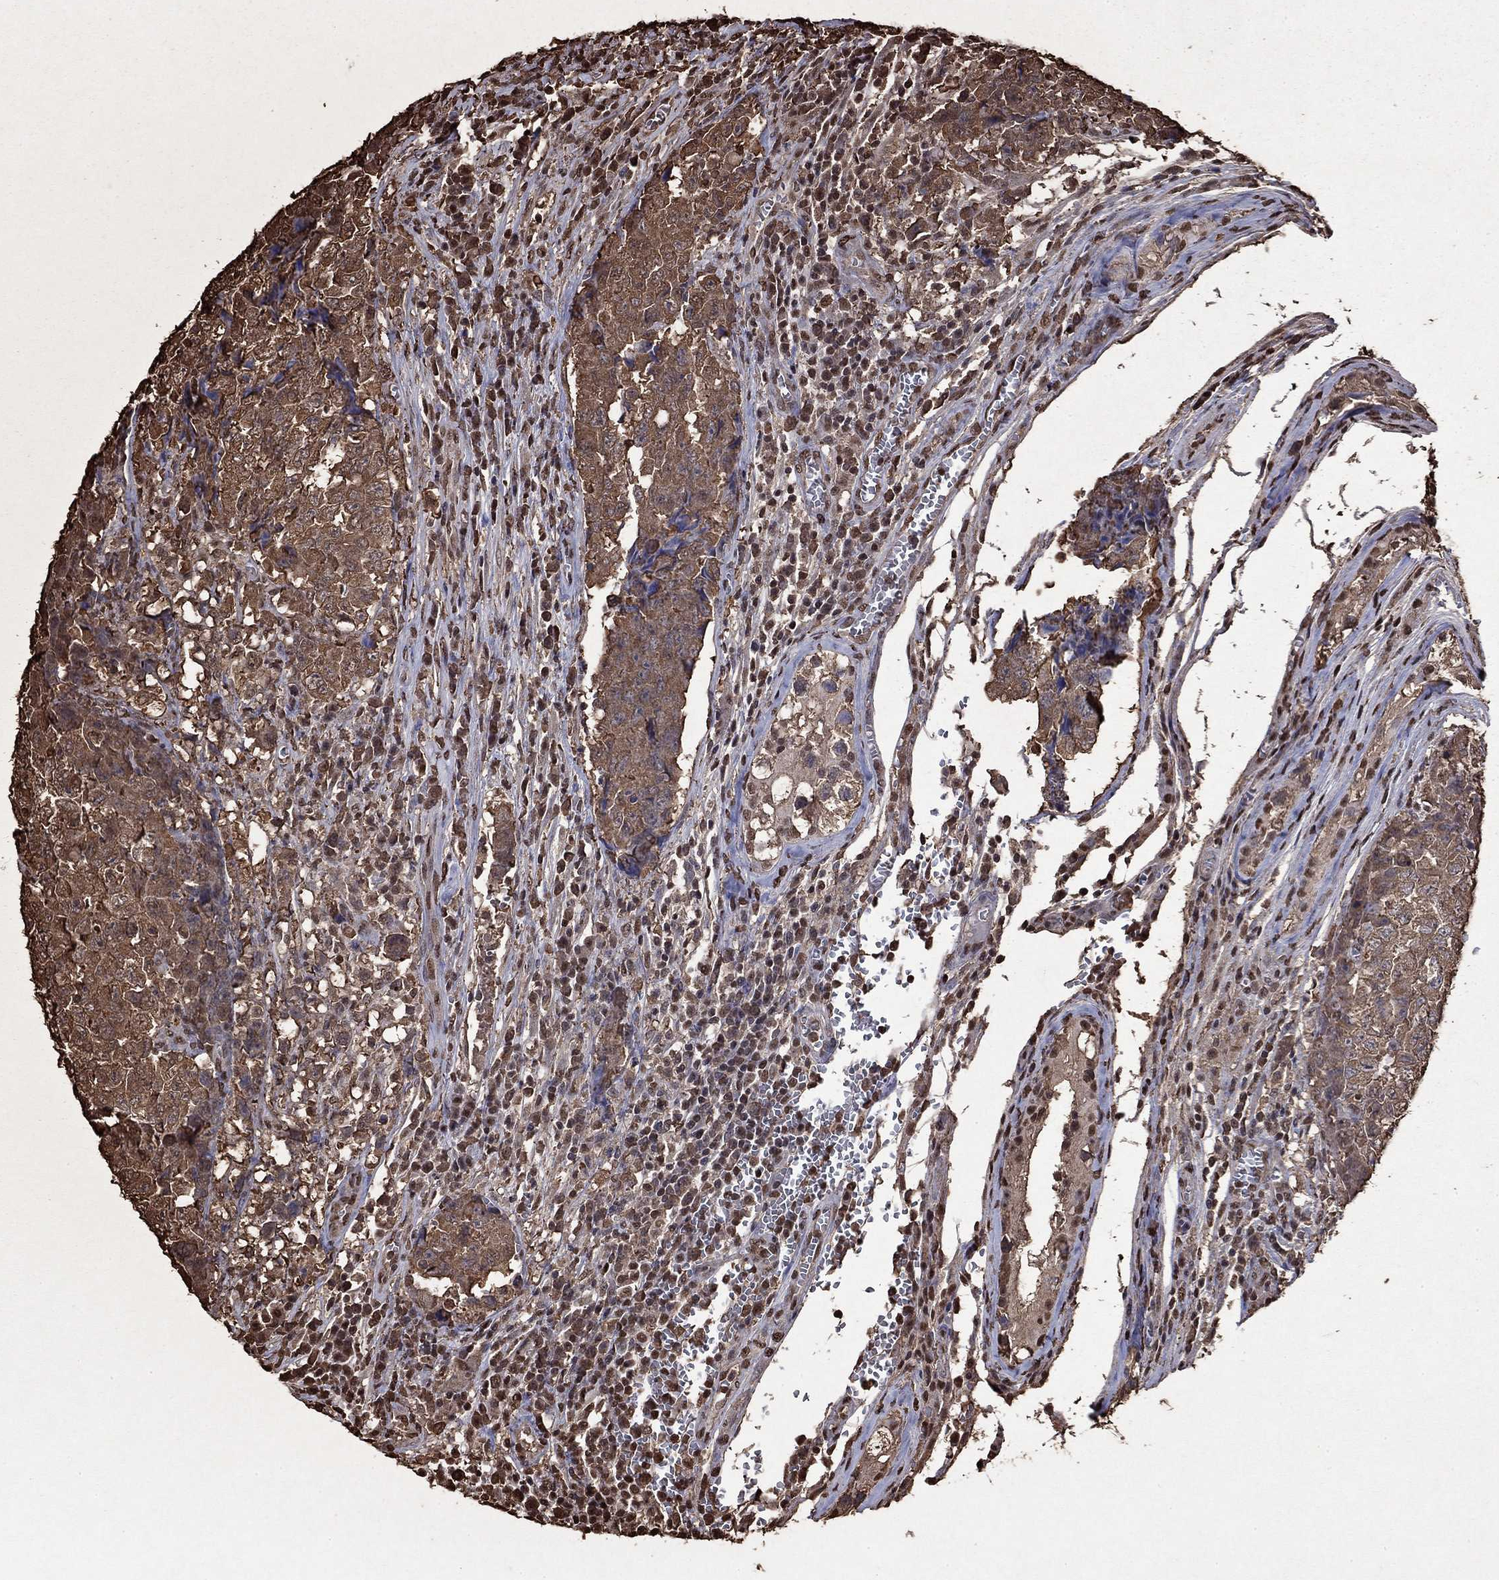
{"staining": {"intensity": "strong", "quantity": ">75%", "location": "cytoplasmic/membranous"}, "tissue": "testis cancer", "cell_type": "Tumor cells", "image_type": "cancer", "snomed": [{"axis": "morphology", "description": "Carcinoma, Embryonal, NOS"}, {"axis": "topography", "description": "Testis"}], "caption": "Immunohistochemistry (IHC) image of neoplastic tissue: embryonal carcinoma (testis) stained using IHC exhibits high levels of strong protein expression localized specifically in the cytoplasmic/membranous of tumor cells, appearing as a cytoplasmic/membranous brown color.", "gene": "GAPDH", "patient": {"sex": "male", "age": 23}}